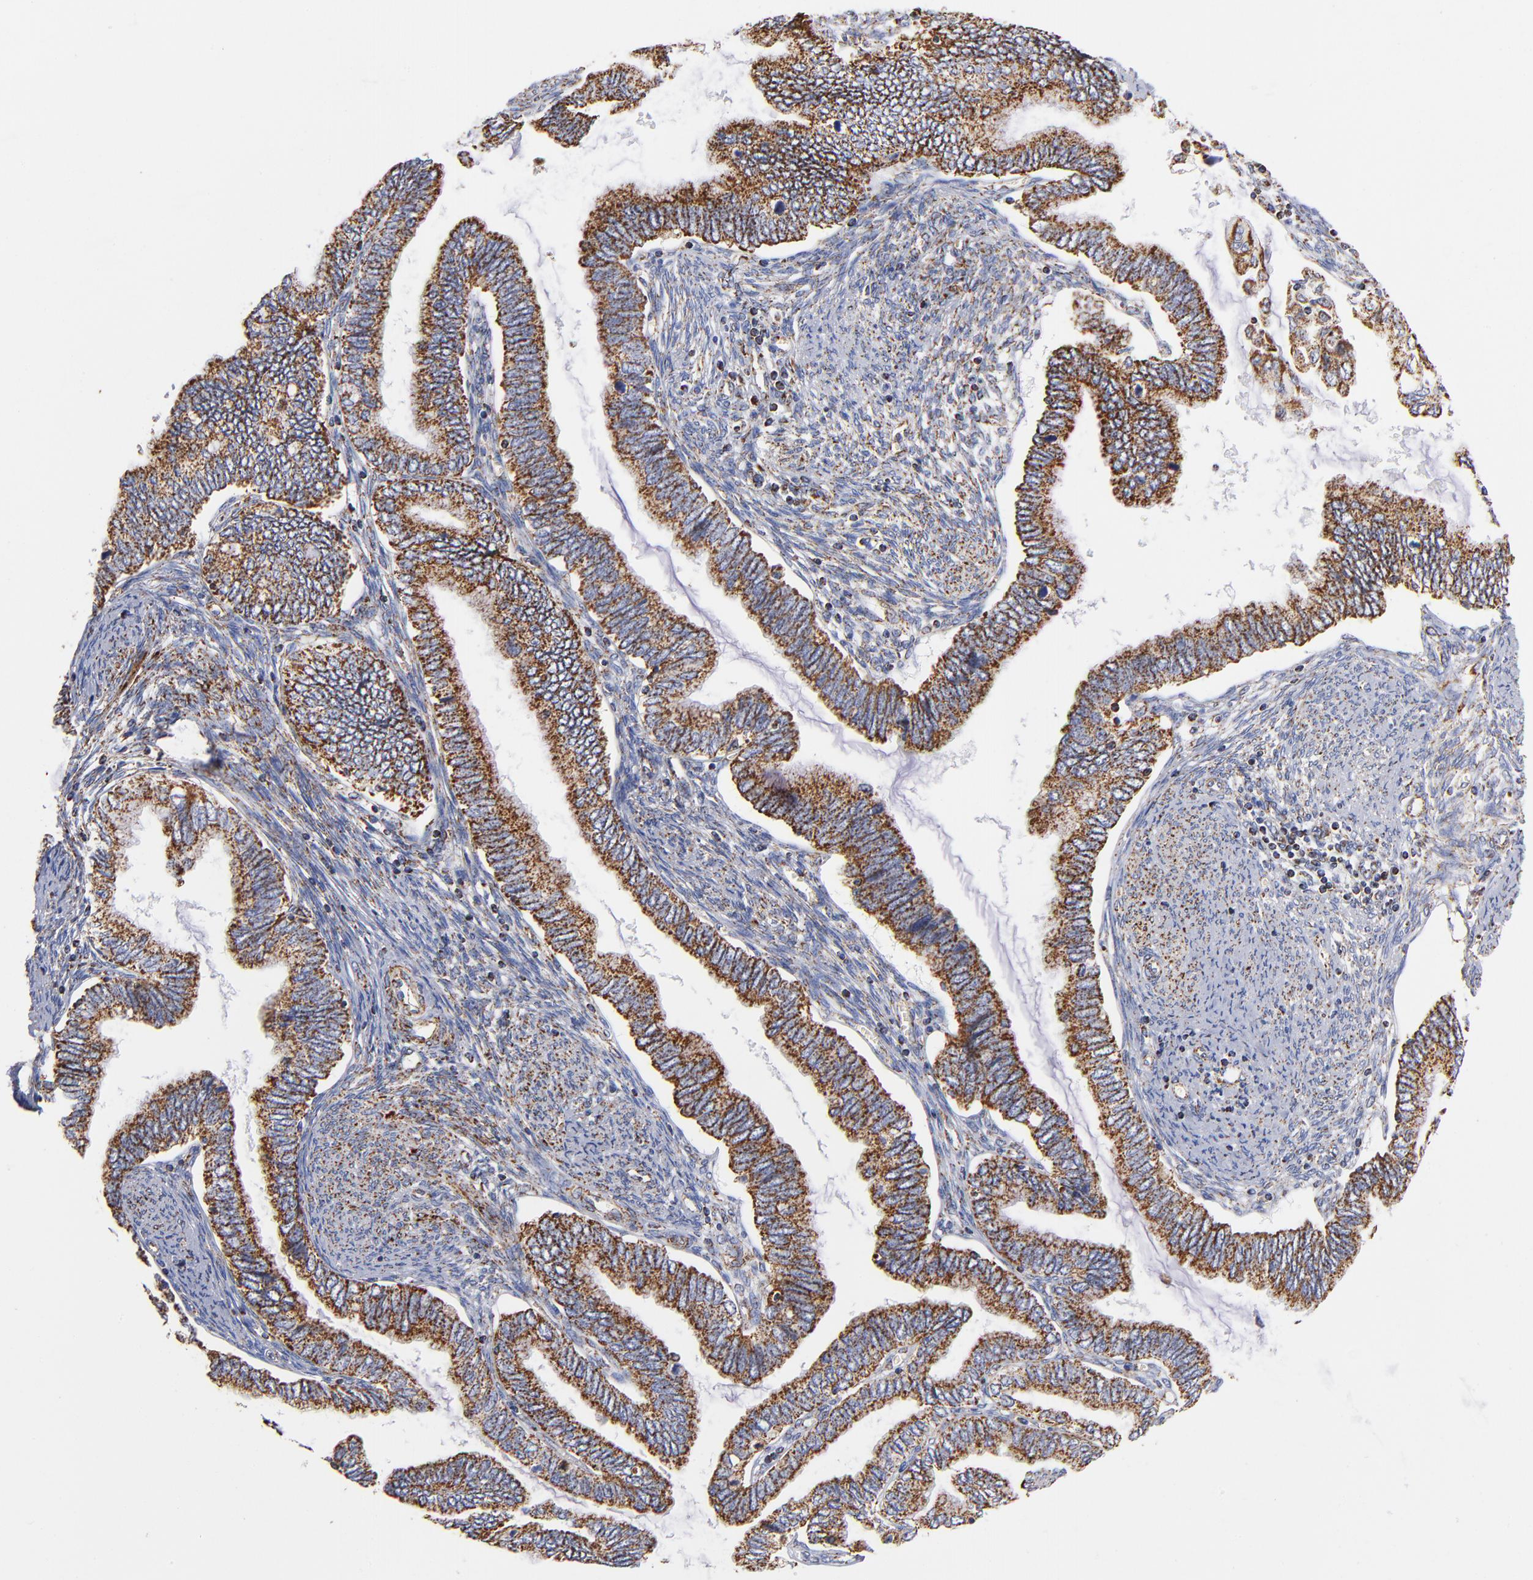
{"staining": {"intensity": "strong", "quantity": ">75%", "location": "cytoplasmic/membranous"}, "tissue": "cervical cancer", "cell_type": "Tumor cells", "image_type": "cancer", "snomed": [{"axis": "morphology", "description": "Adenocarcinoma, NOS"}, {"axis": "topography", "description": "Cervix"}], "caption": "Protein staining of cervical cancer tissue exhibits strong cytoplasmic/membranous expression in about >75% of tumor cells.", "gene": "PHB1", "patient": {"sex": "female", "age": 49}}